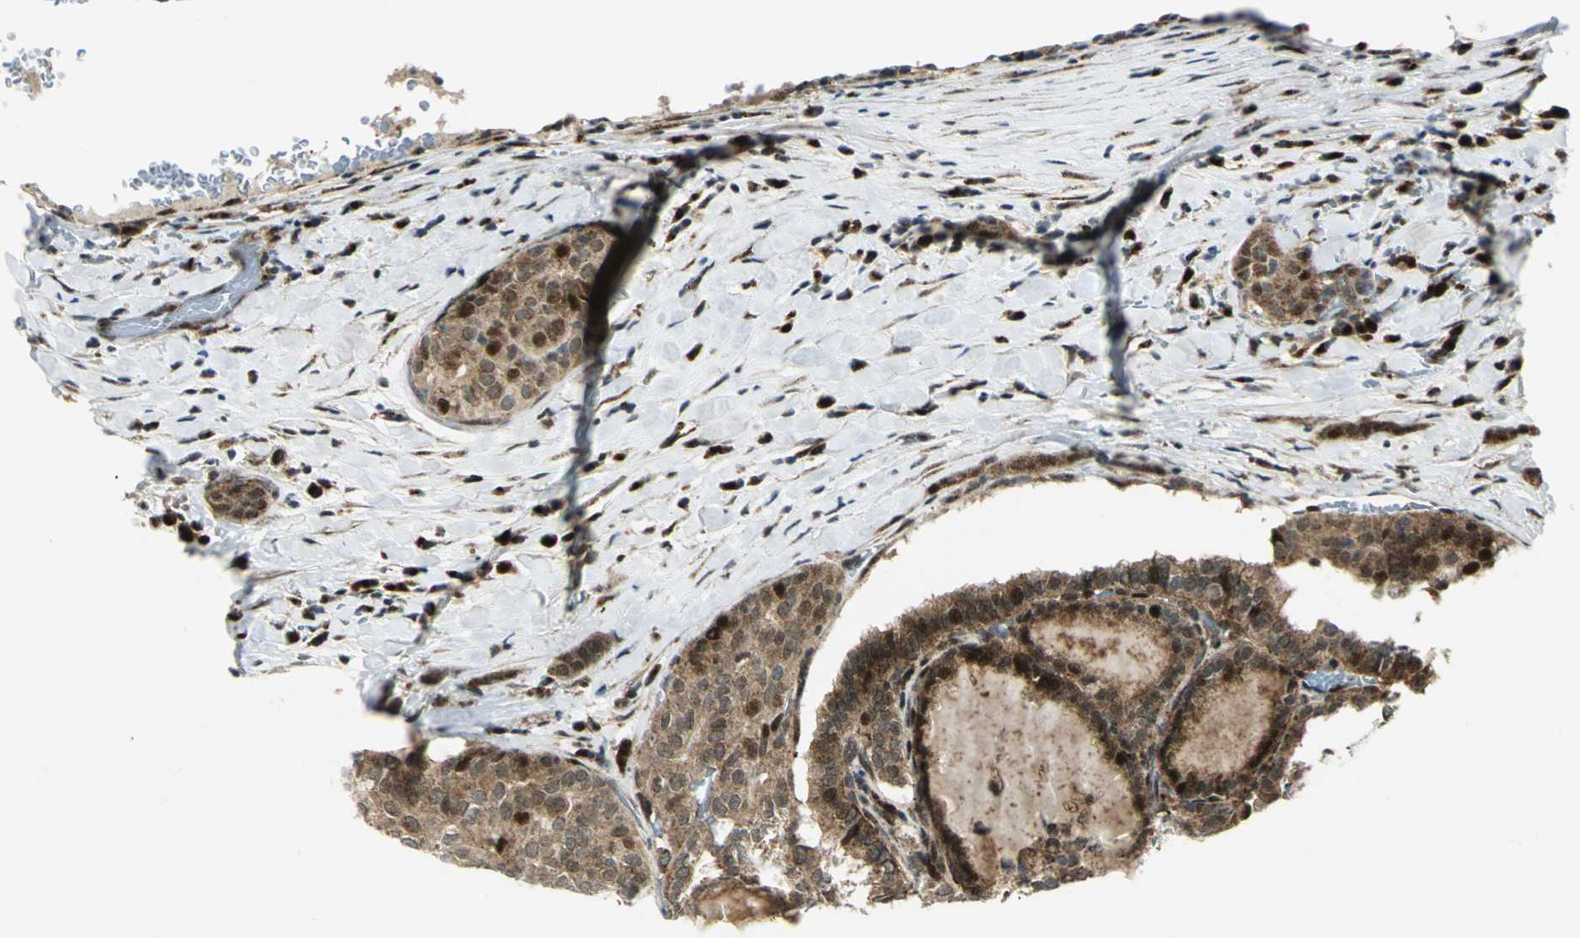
{"staining": {"intensity": "strong", "quantity": ">75%", "location": "cytoplasmic/membranous"}, "tissue": "thyroid cancer", "cell_type": "Tumor cells", "image_type": "cancer", "snomed": [{"axis": "morphology", "description": "Papillary adenocarcinoma, NOS"}, {"axis": "topography", "description": "Thyroid gland"}], "caption": "A brown stain highlights strong cytoplasmic/membranous staining of a protein in human papillary adenocarcinoma (thyroid) tumor cells.", "gene": "ATP6V1A", "patient": {"sex": "female", "age": 30}}